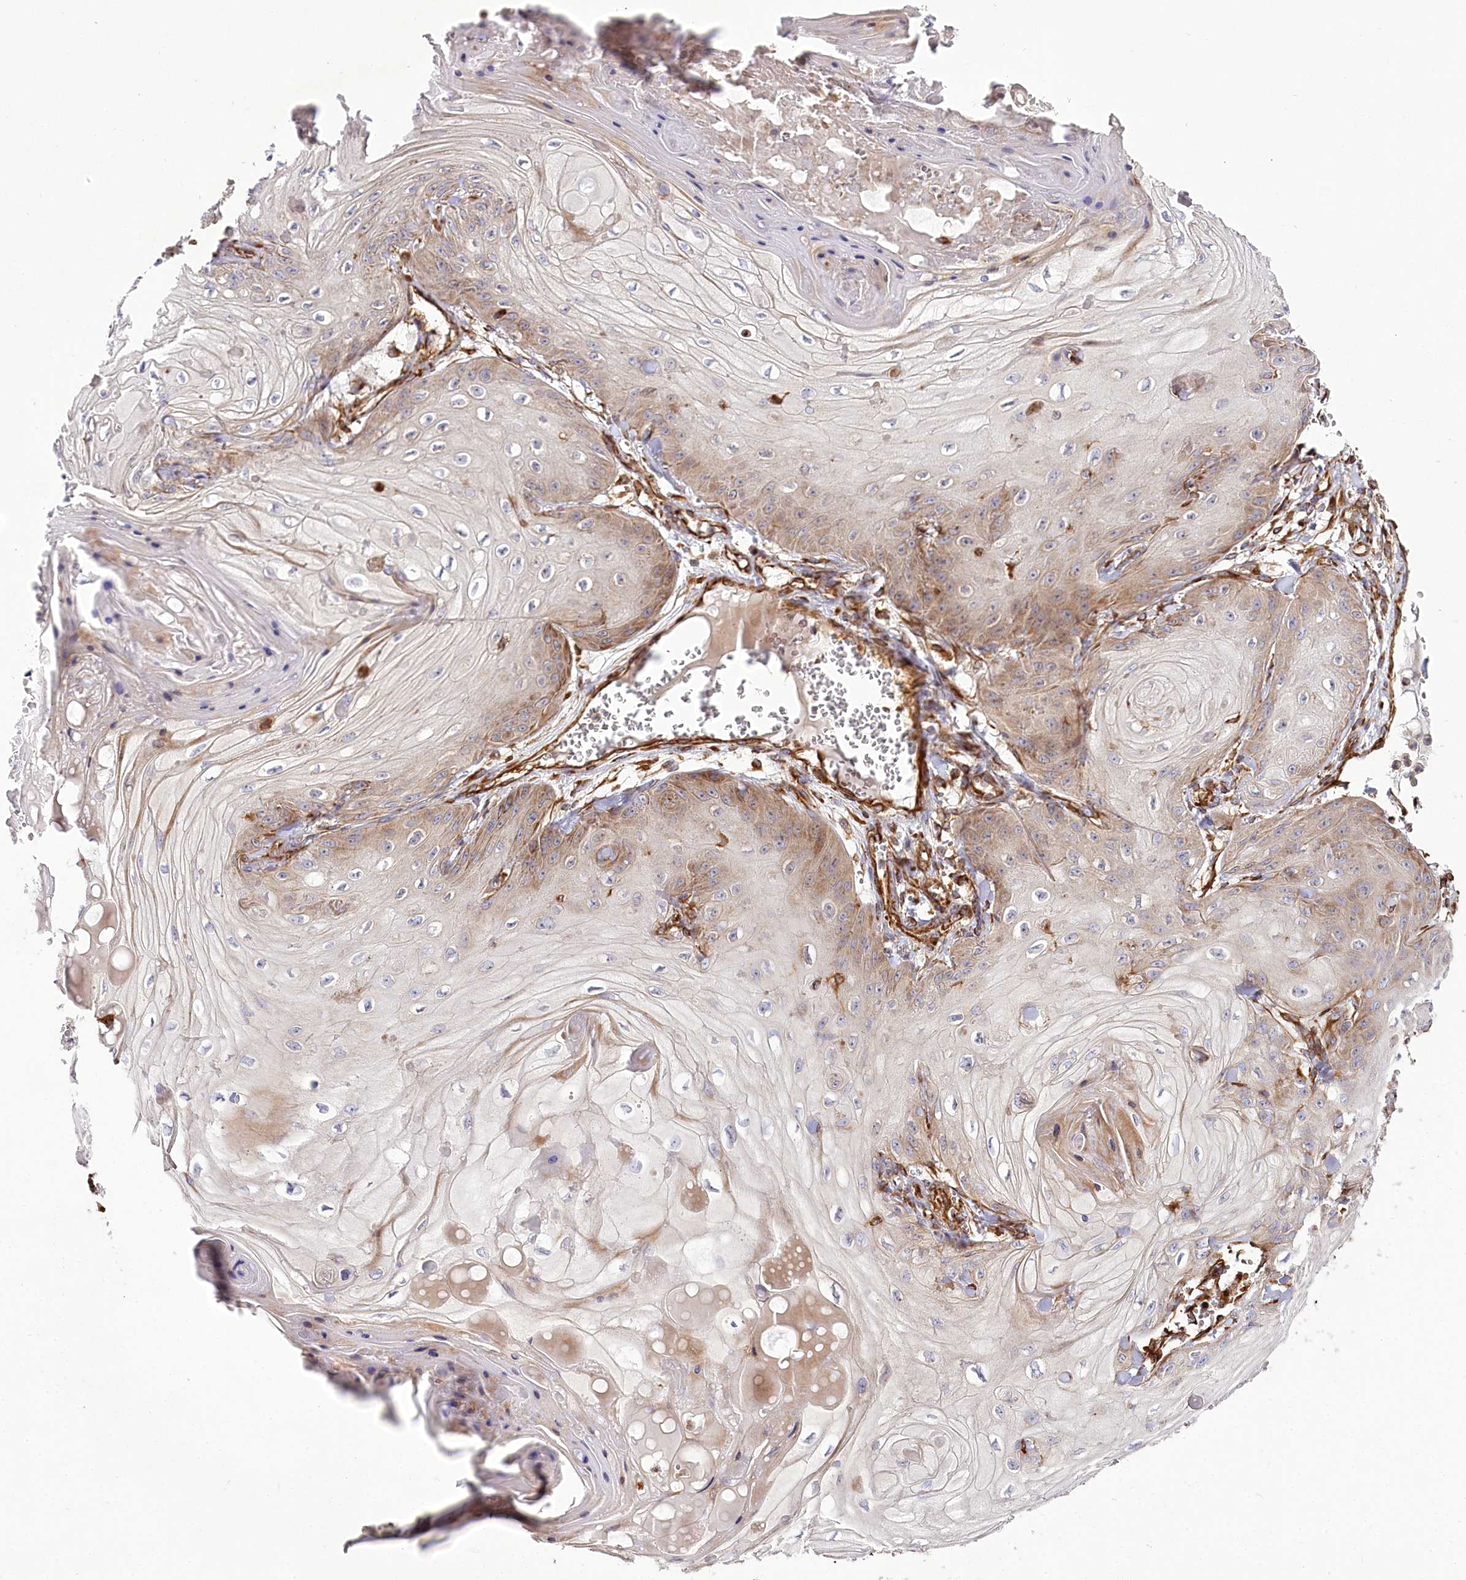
{"staining": {"intensity": "moderate", "quantity": "<25%", "location": "cytoplasmic/membranous"}, "tissue": "skin cancer", "cell_type": "Tumor cells", "image_type": "cancer", "snomed": [{"axis": "morphology", "description": "Squamous cell carcinoma, NOS"}, {"axis": "topography", "description": "Skin"}], "caption": "Human skin cancer stained for a protein (brown) exhibits moderate cytoplasmic/membranous positive positivity in approximately <25% of tumor cells.", "gene": "THUMPD3", "patient": {"sex": "male", "age": 74}}